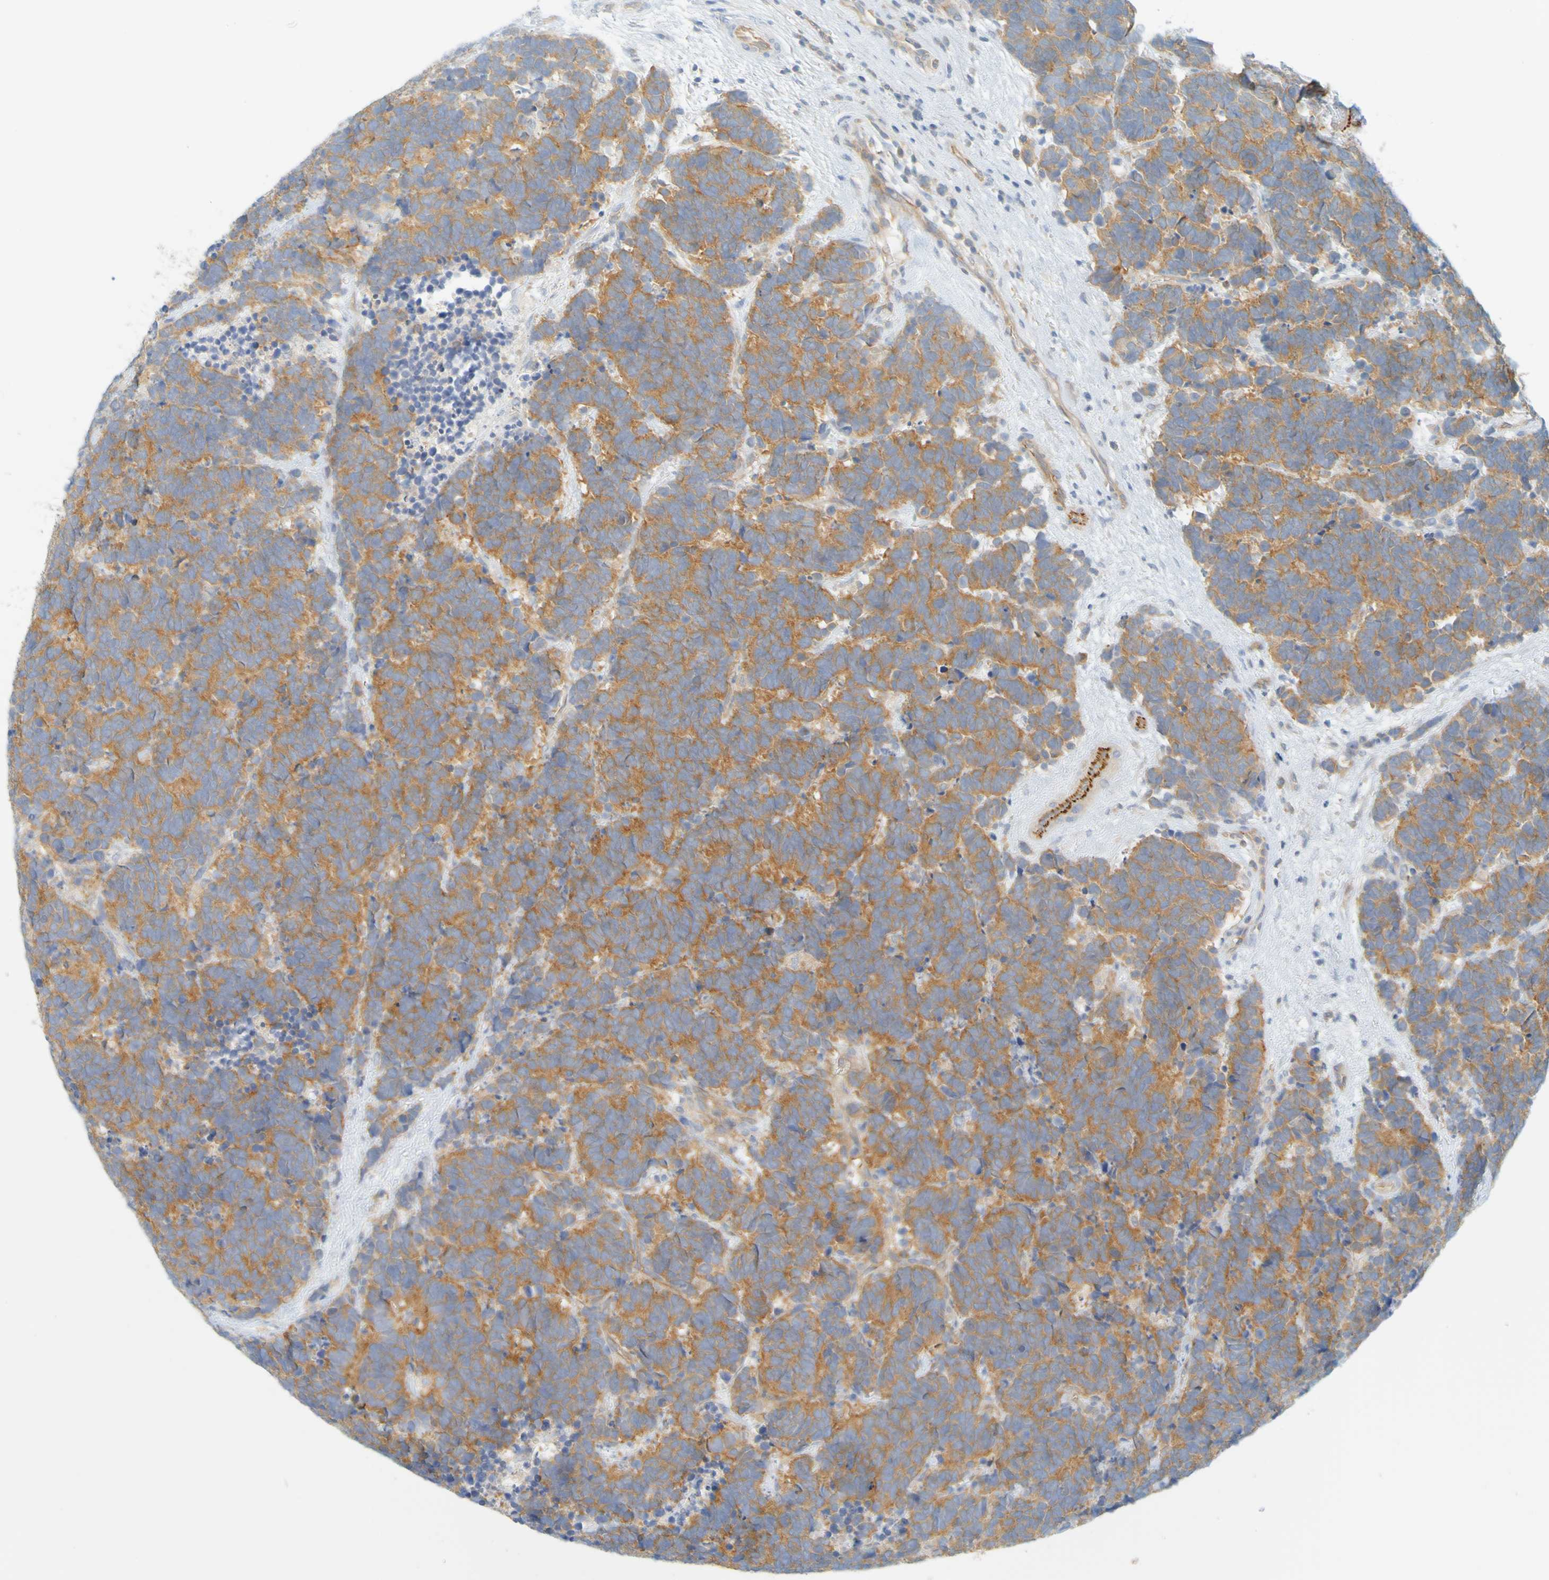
{"staining": {"intensity": "moderate", "quantity": ">75%", "location": "cytoplasmic/membranous"}, "tissue": "carcinoid", "cell_type": "Tumor cells", "image_type": "cancer", "snomed": [{"axis": "morphology", "description": "Carcinoma, NOS"}, {"axis": "morphology", "description": "Carcinoid, malignant, NOS"}, {"axis": "topography", "description": "Urinary bladder"}], "caption": "Approximately >75% of tumor cells in malignant carcinoid exhibit moderate cytoplasmic/membranous protein staining as visualized by brown immunohistochemical staining.", "gene": "APPL1", "patient": {"sex": "male", "age": 57}}